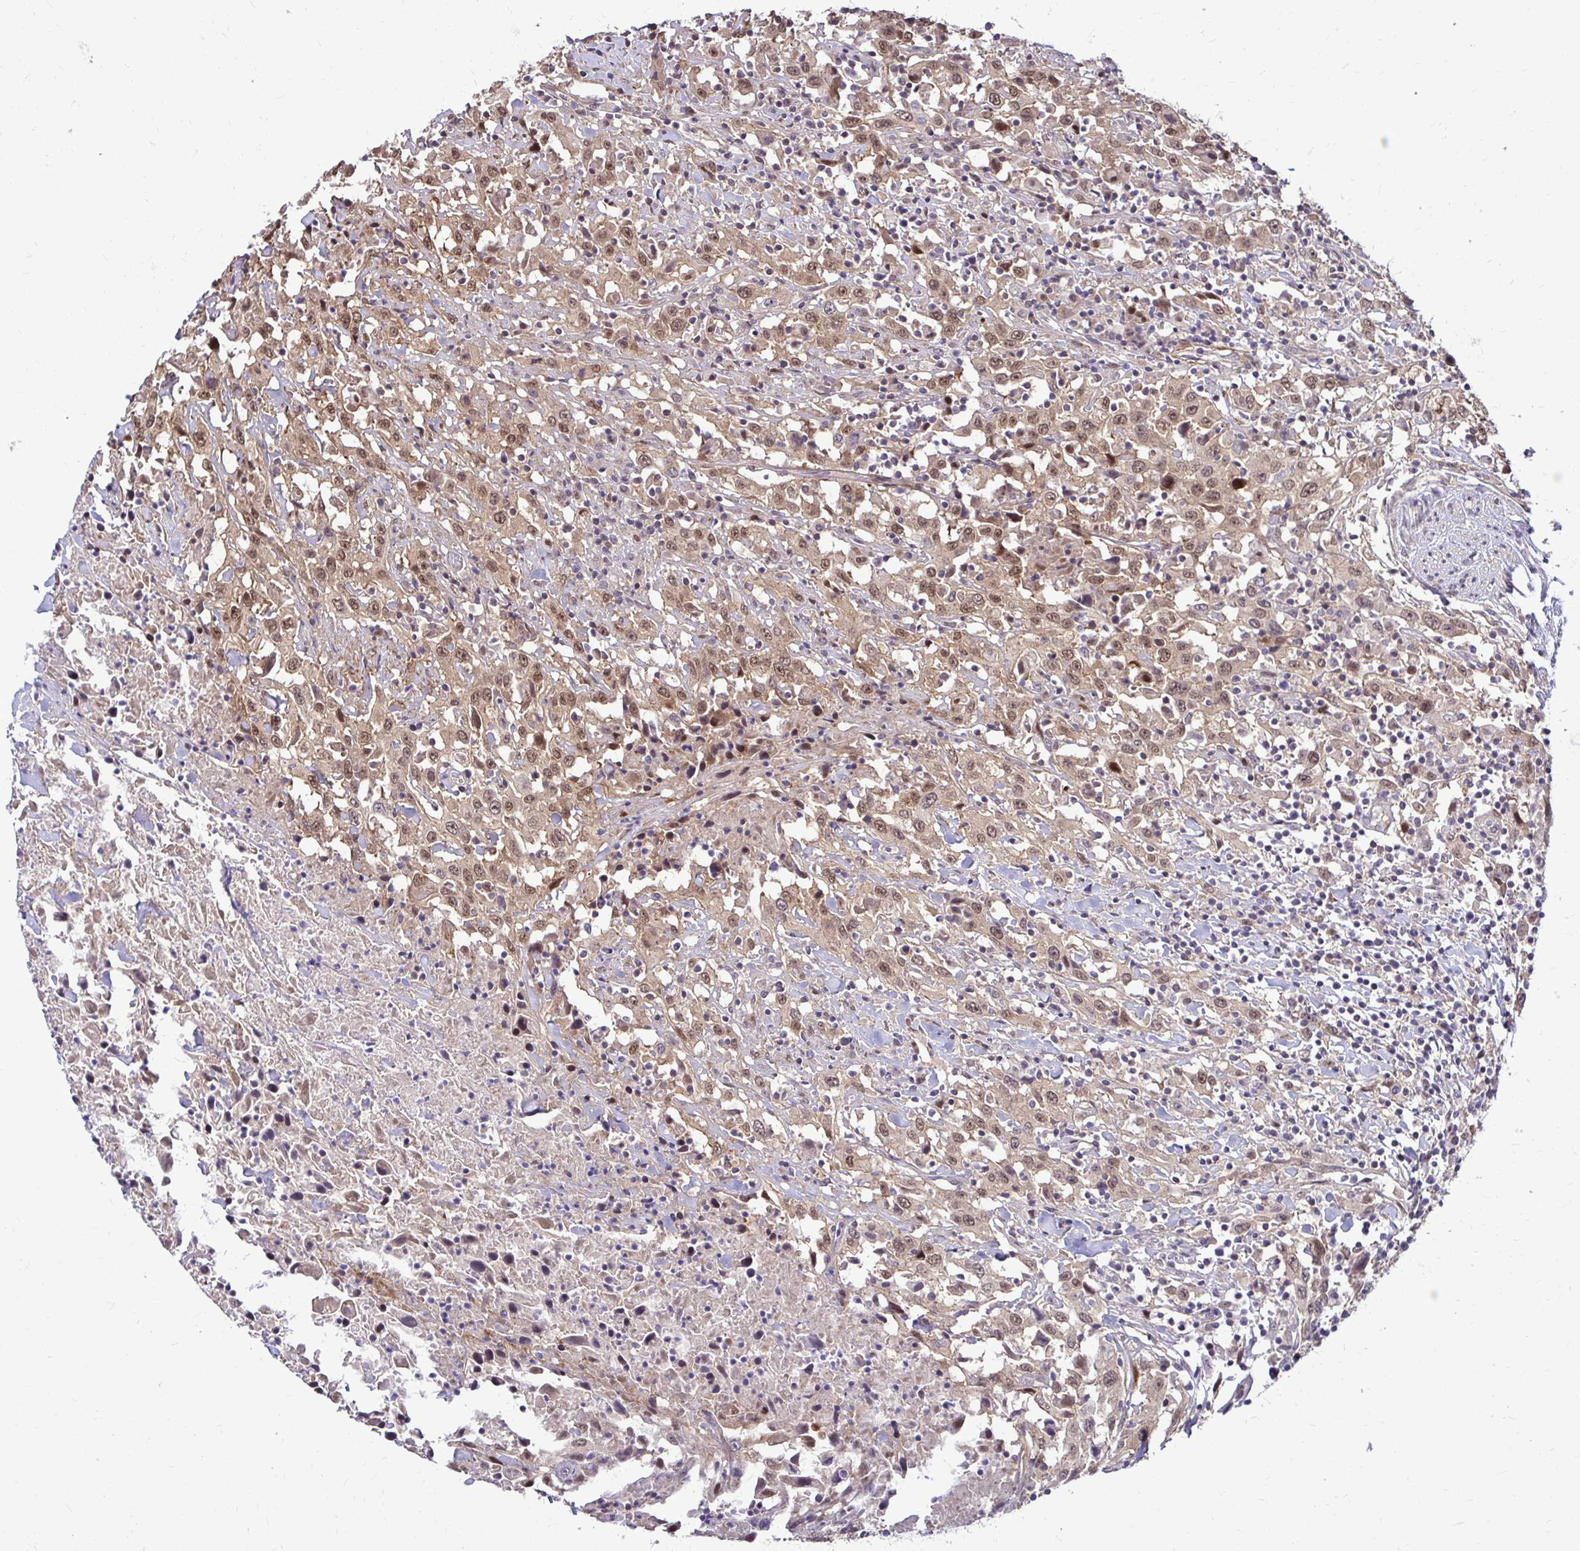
{"staining": {"intensity": "moderate", "quantity": ">75%", "location": "cytoplasmic/membranous,nuclear"}, "tissue": "urothelial cancer", "cell_type": "Tumor cells", "image_type": "cancer", "snomed": [{"axis": "morphology", "description": "Urothelial carcinoma, High grade"}, {"axis": "topography", "description": "Urinary bladder"}], "caption": "An image of high-grade urothelial carcinoma stained for a protein exhibits moderate cytoplasmic/membranous and nuclear brown staining in tumor cells.", "gene": "TRIP6", "patient": {"sex": "male", "age": 61}}